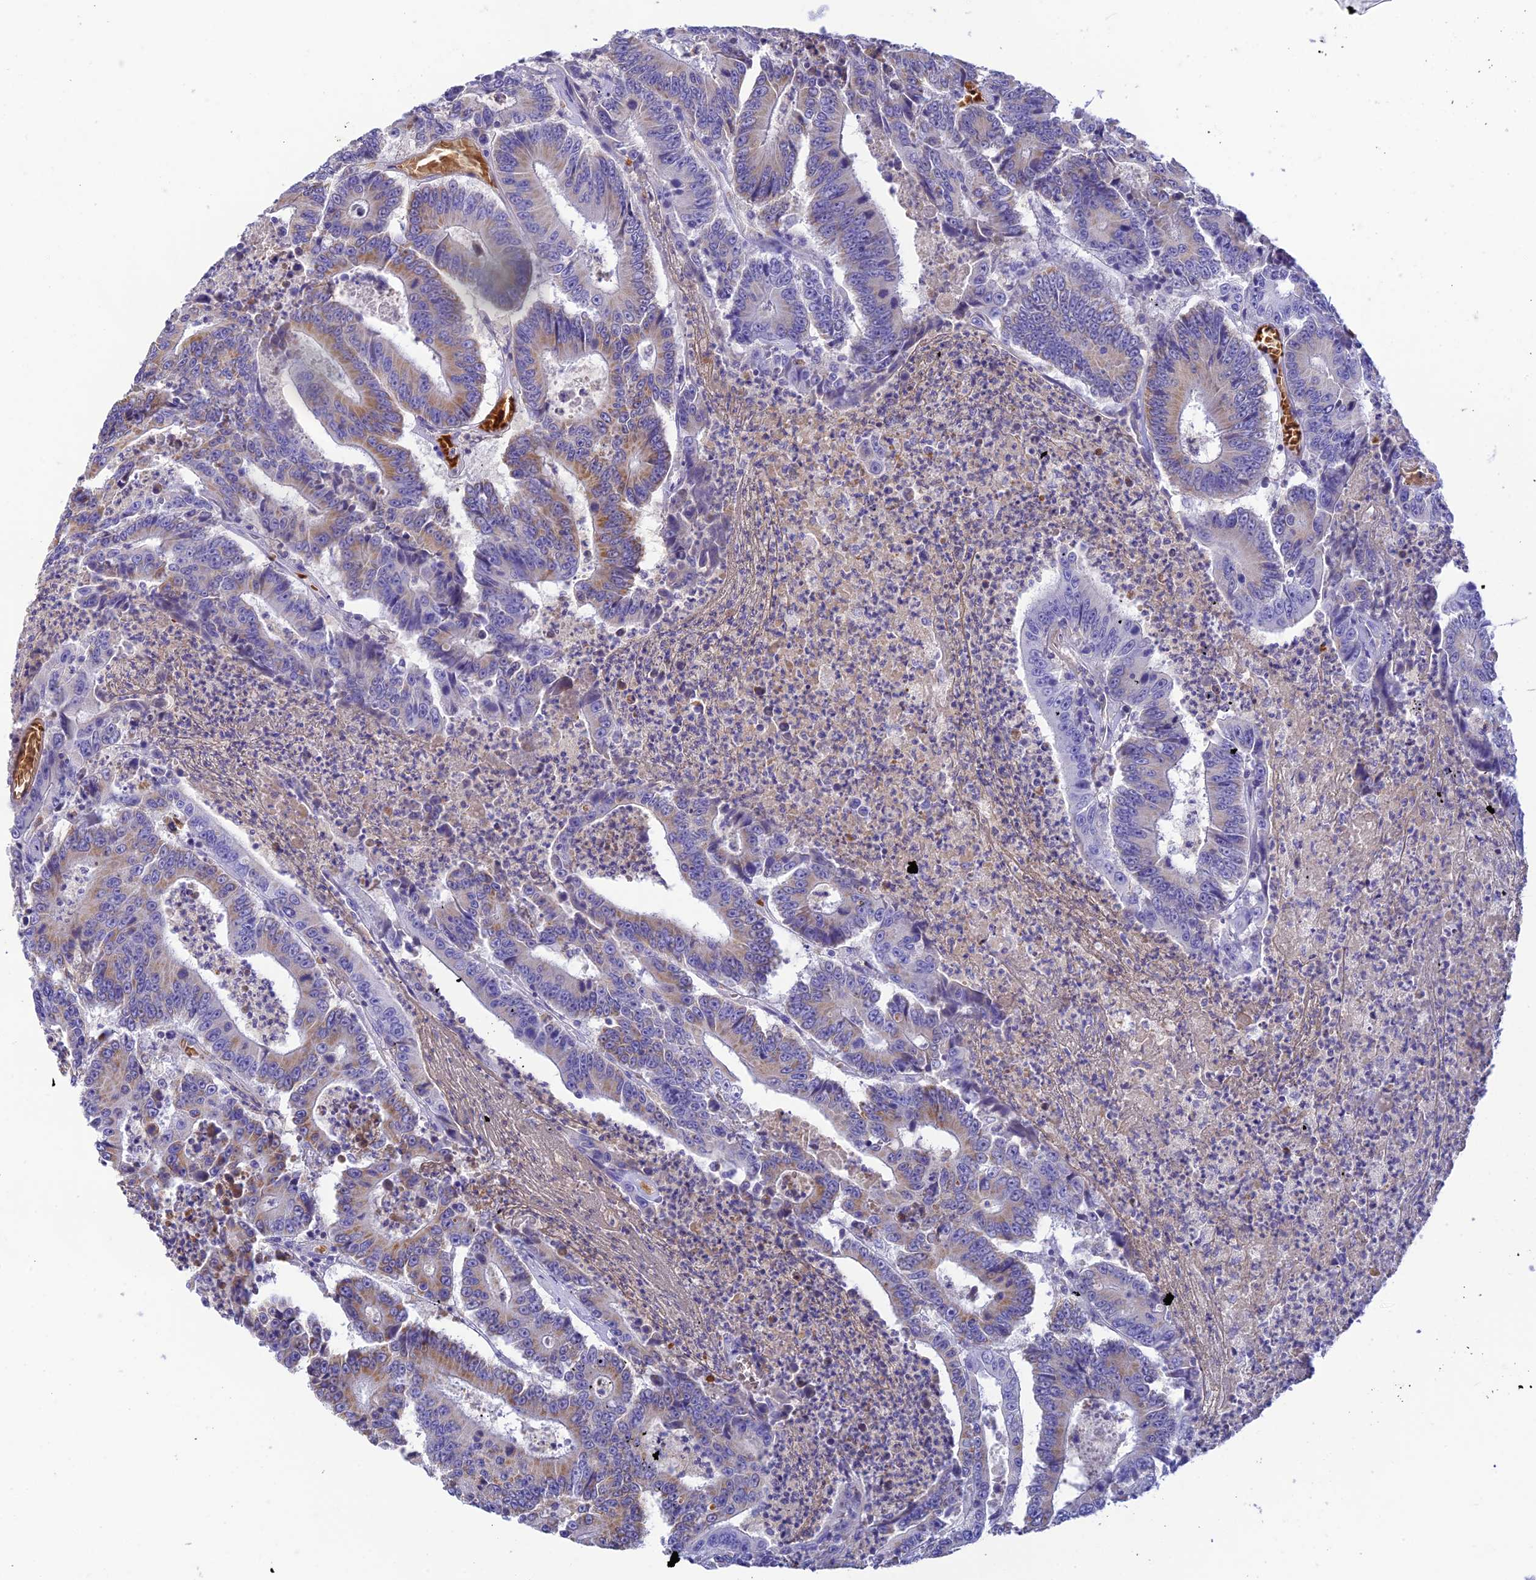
{"staining": {"intensity": "moderate", "quantity": "<25%", "location": "cytoplasmic/membranous"}, "tissue": "colorectal cancer", "cell_type": "Tumor cells", "image_type": "cancer", "snomed": [{"axis": "morphology", "description": "Adenocarcinoma, NOS"}, {"axis": "topography", "description": "Colon"}], "caption": "Moderate cytoplasmic/membranous positivity is appreciated in about <25% of tumor cells in adenocarcinoma (colorectal).", "gene": "HDHD2", "patient": {"sex": "male", "age": 83}}